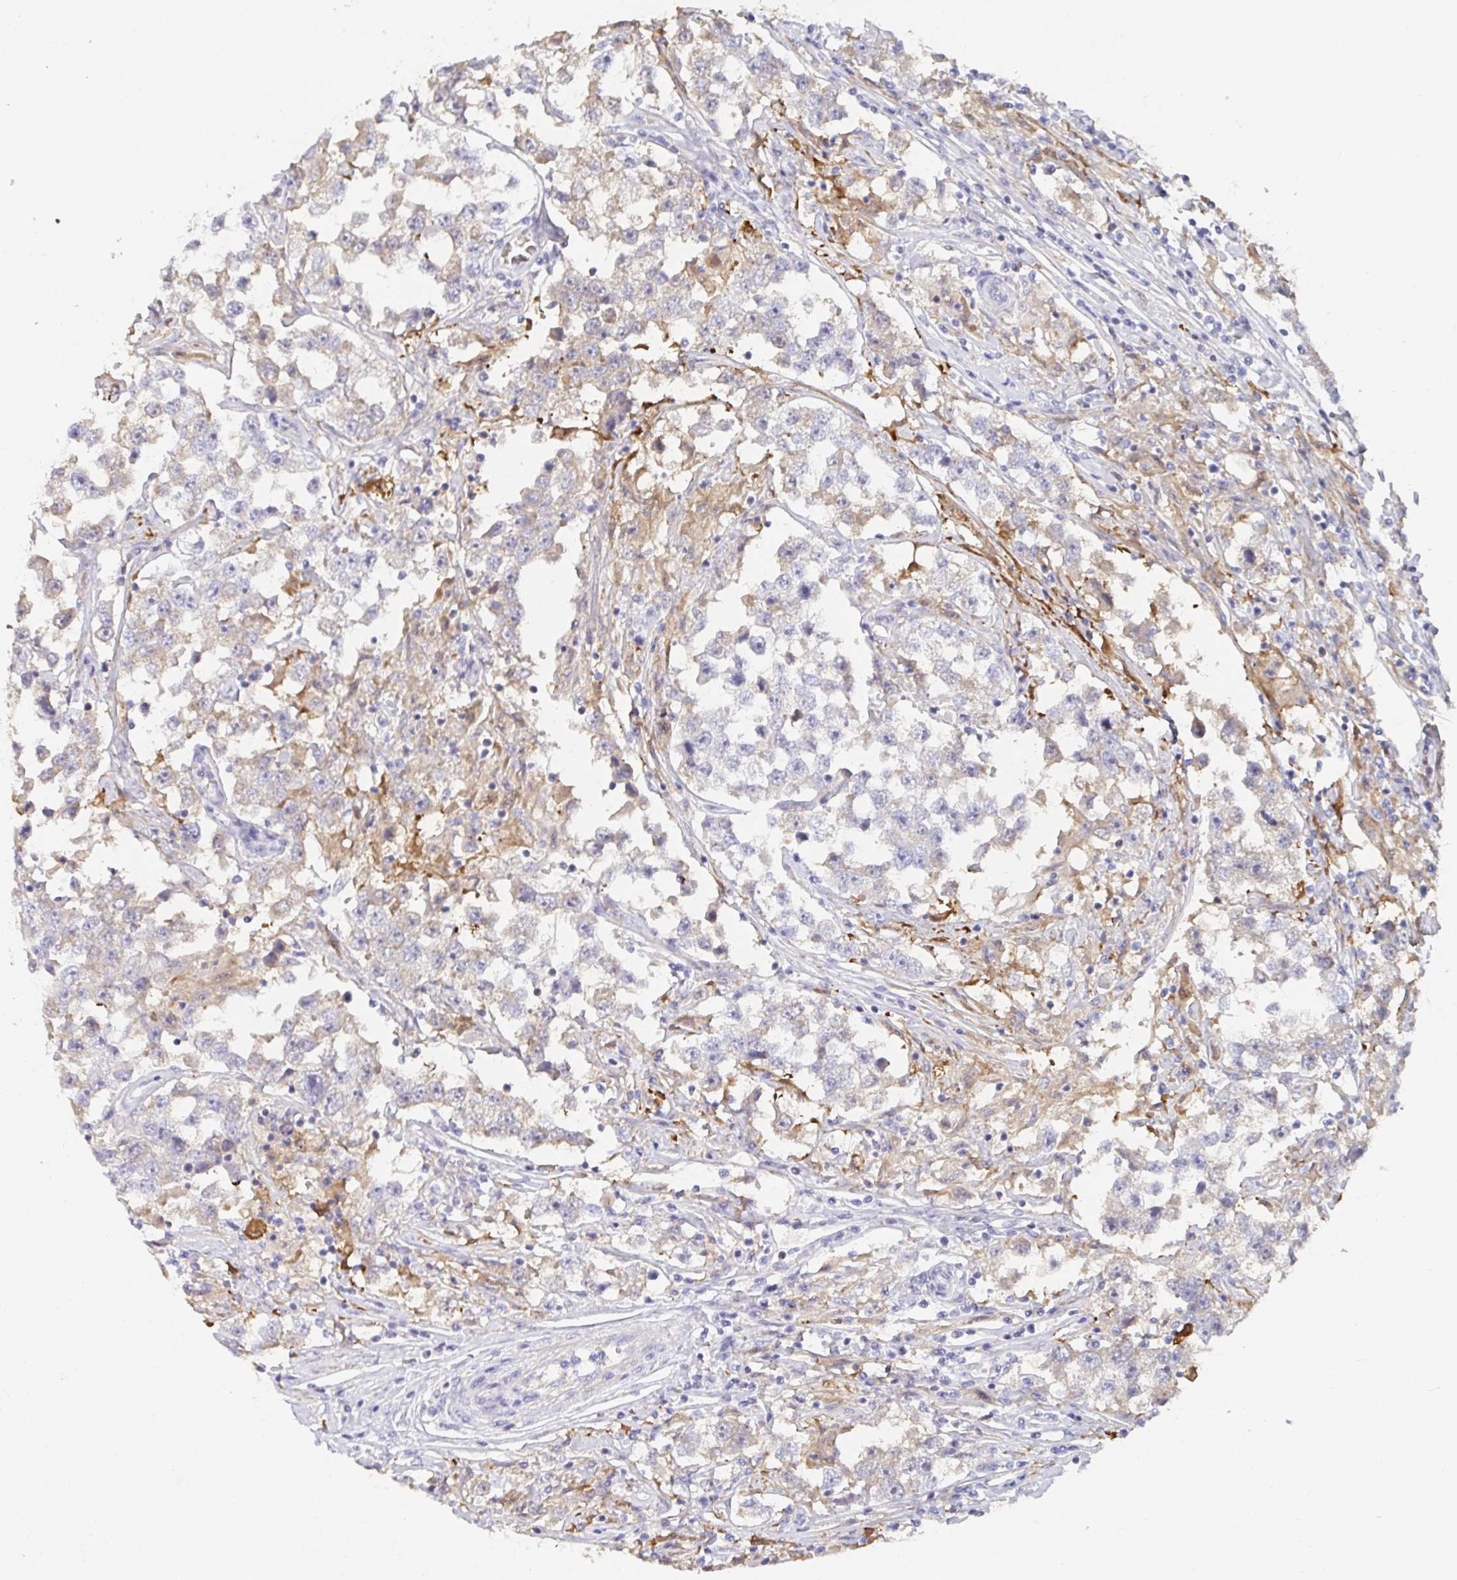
{"staining": {"intensity": "negative", "quantity": "none", "location": "none"}, "tissue": "testis cancer", "cell_type": "Tumor cells", "image_type": "cancer", "snomed": [{"axis": "morphology", "description": "Seminoma, NOS"}, {"axis": "topography", "description": "Testis"}], "caption": "This is an IHC histopathology image of human testis seminoma. There is no expression in tumor cells.", "gene": "ANO5", "patient": {"sex": "male", "age": 46}}